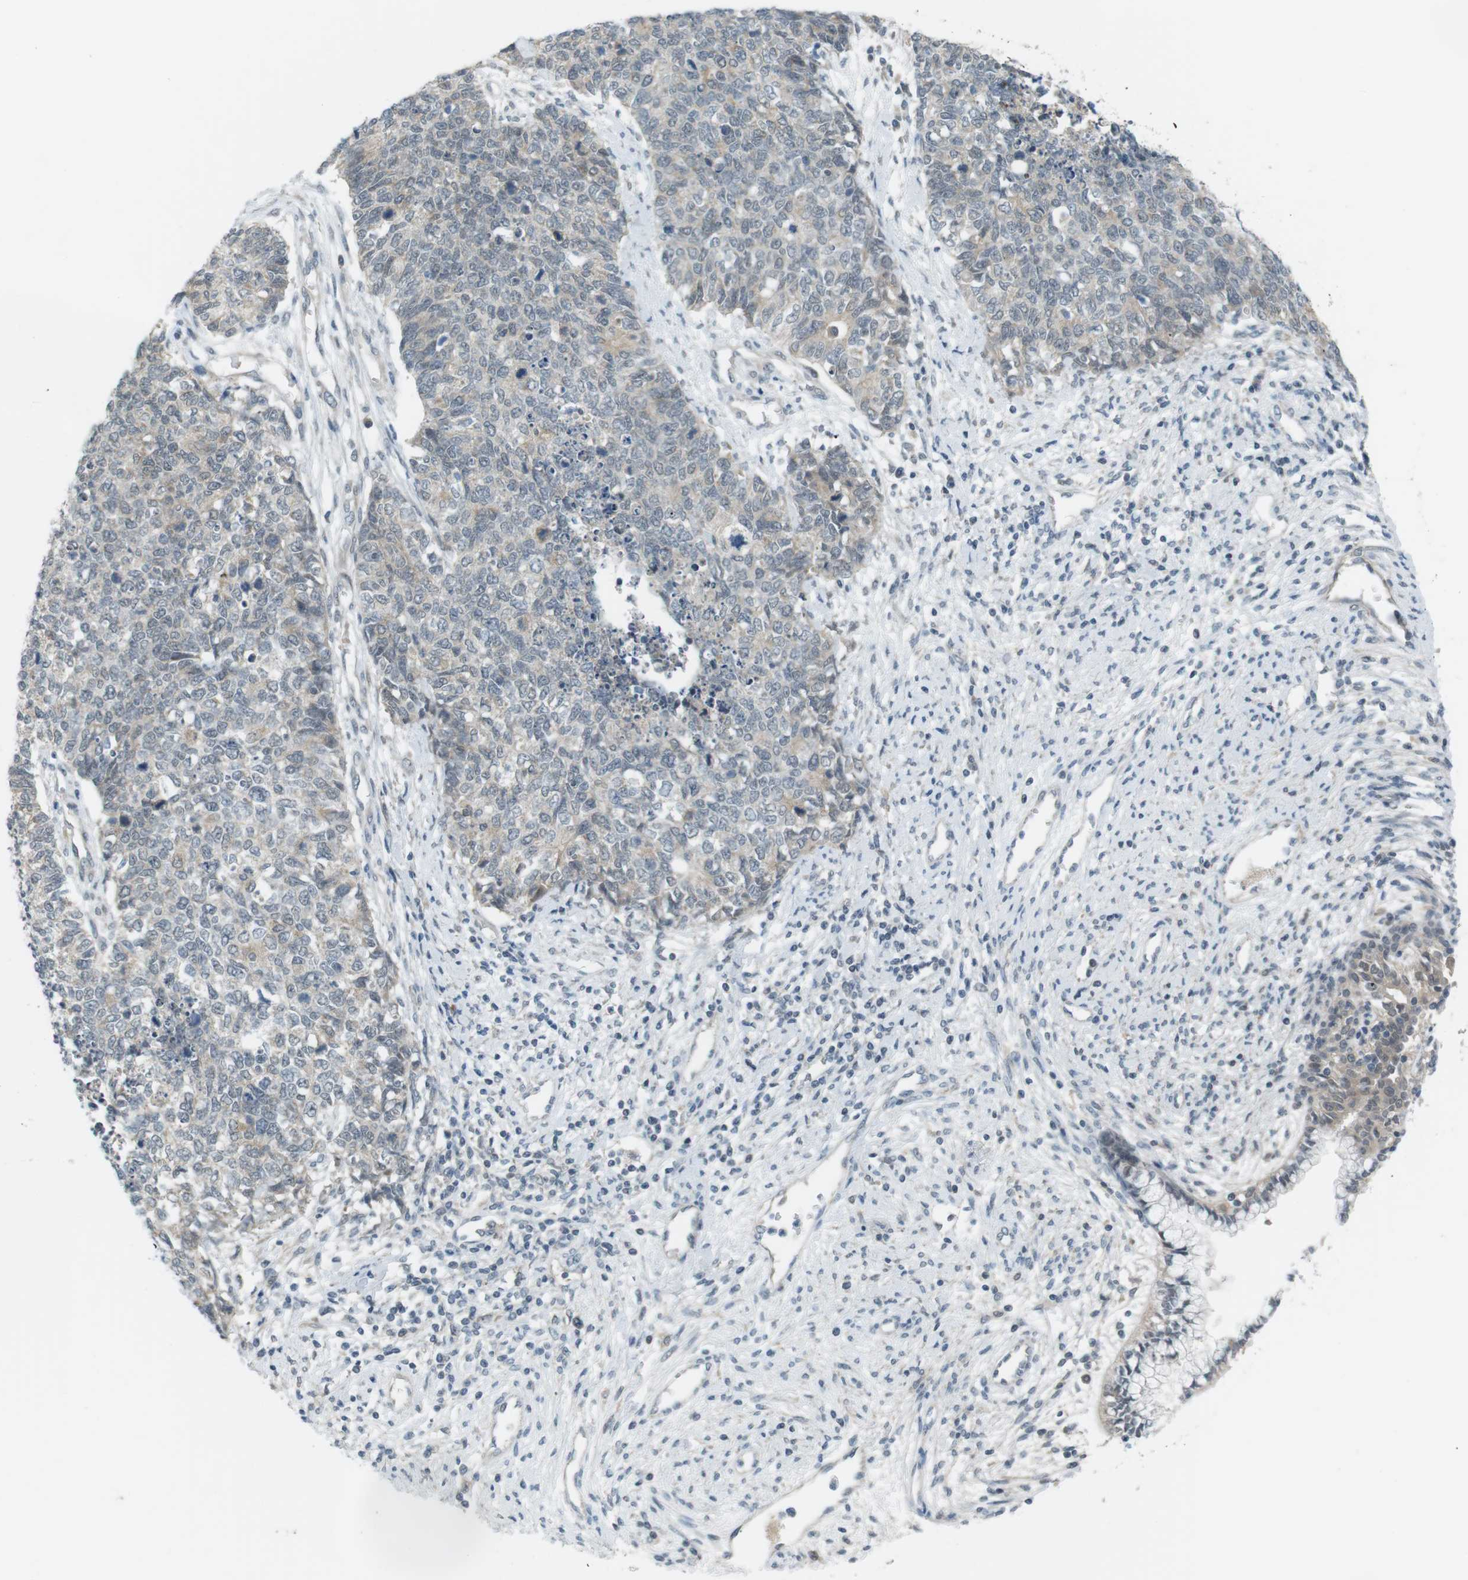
{"staining": {"intensity": "negative", "quantity": "none", "location": "none"}, "tissue": "cervical cancer", "cell_type": "Tumor cells", "image_type": "cancer", "snomed": [{"axis": "morphology", "description": "Squamous cell carcinoma, NOS"}, {"axis": "topography", "description": "Cervix"}], "caption": "The micrograph displays no significant positivity in tumor cells of cervical squamous cell carcinoma. Brightfield microscopy of immunohistochemistry (IHC) stained with DAB (brown) and hematoxylin (blue), captured at high magnification.", "gene": "RTN3", "patient": {"sex": "female", "age": 63}}